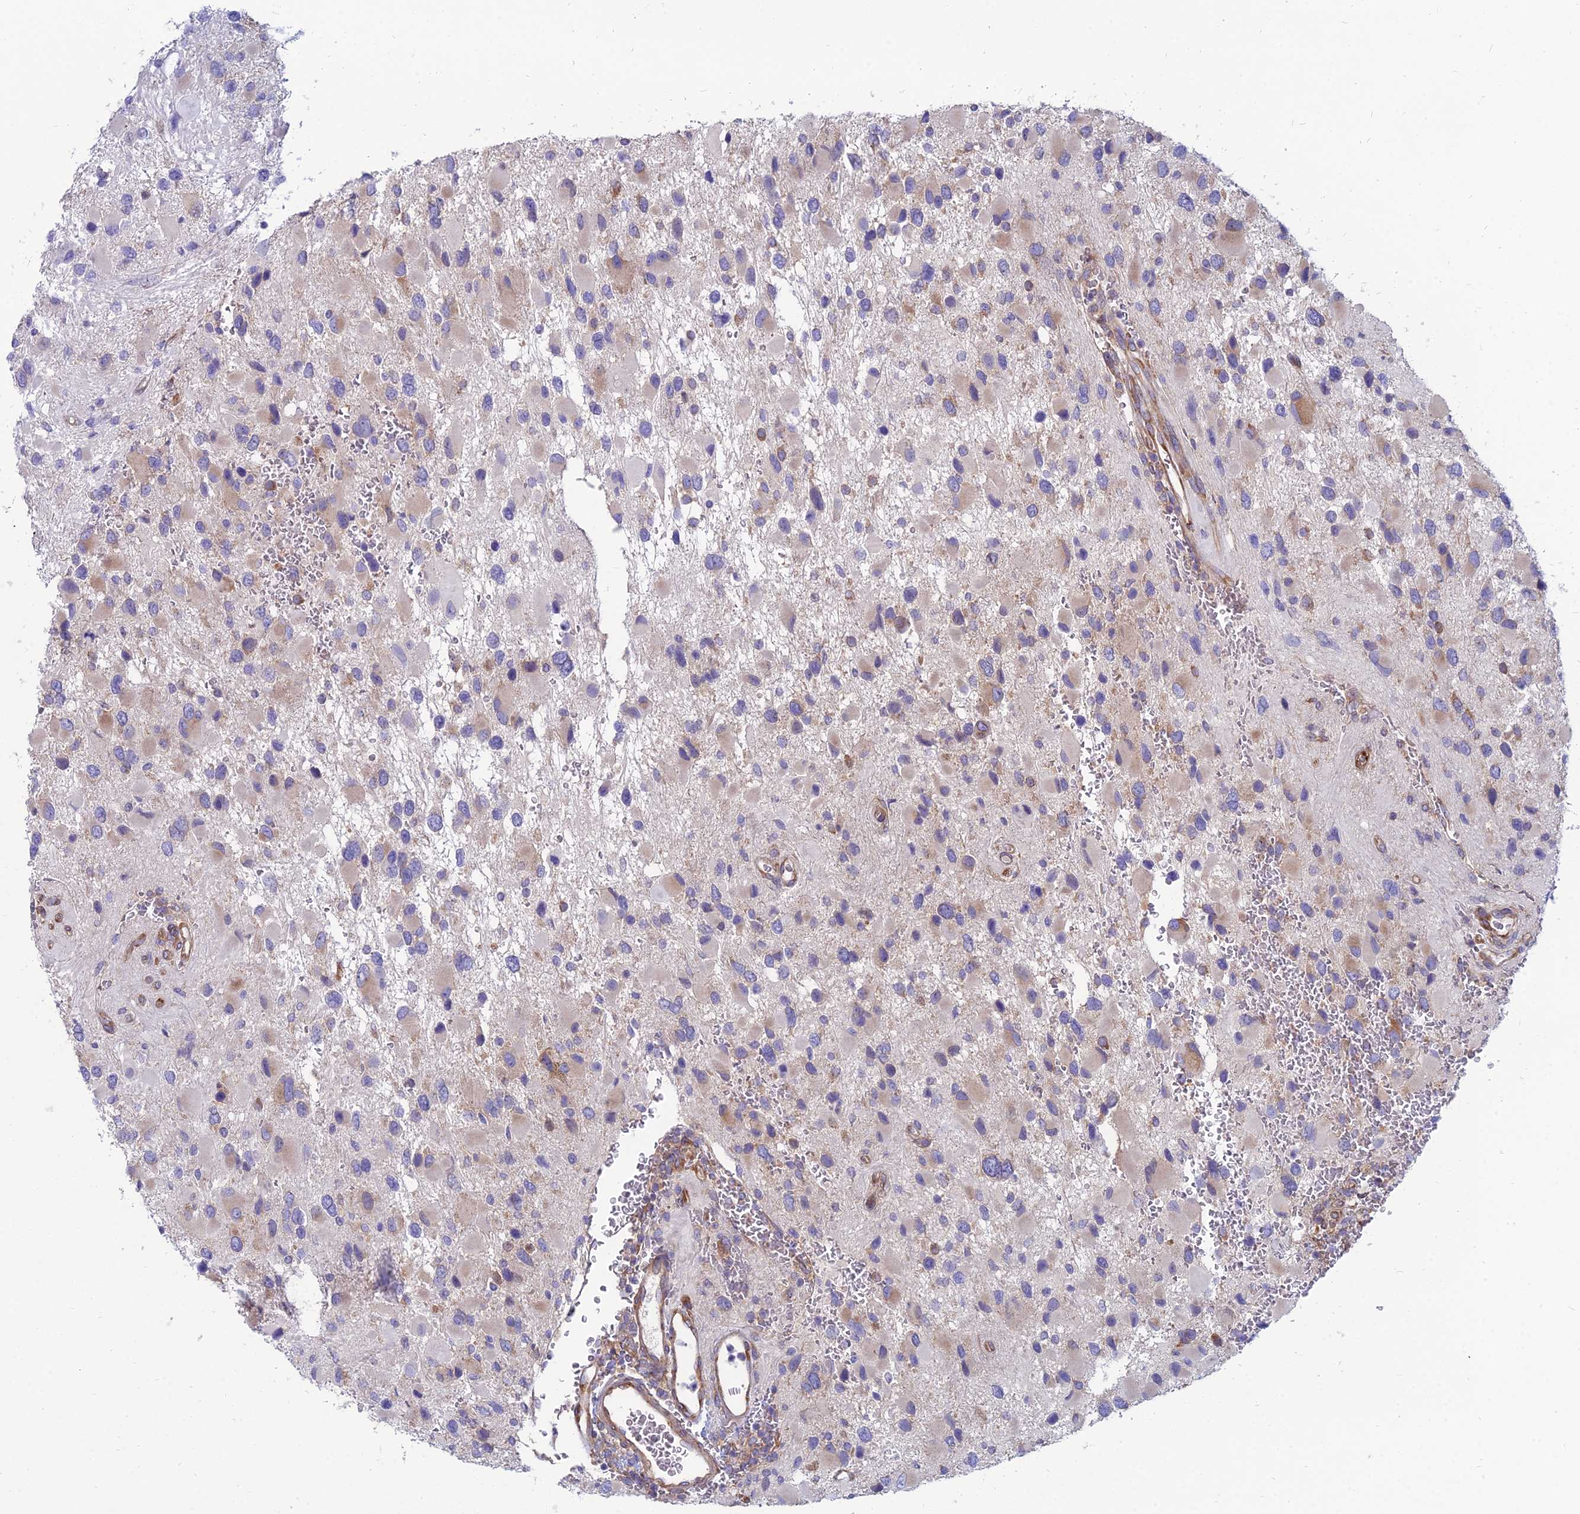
{"staining": {"intensity": "moderate", "quantity": "<25%", "location": "cytoplasmic/membranous"}, "tissue": "glioma", "cell_type": "Tumor cells", "image_type": "cancer", "snomed": [{"axis": "morphology", "description": "Glioma, malignant, High grade"}, {"axis": "topography", "description": "Brain"}], "caption": "Protein staining shows moderate cytoplasmic/membranous positivity in about <25% of tumor cells in glioma.", "gene": "TXLNA", "patient": {"sex": "male", "age": 53}}